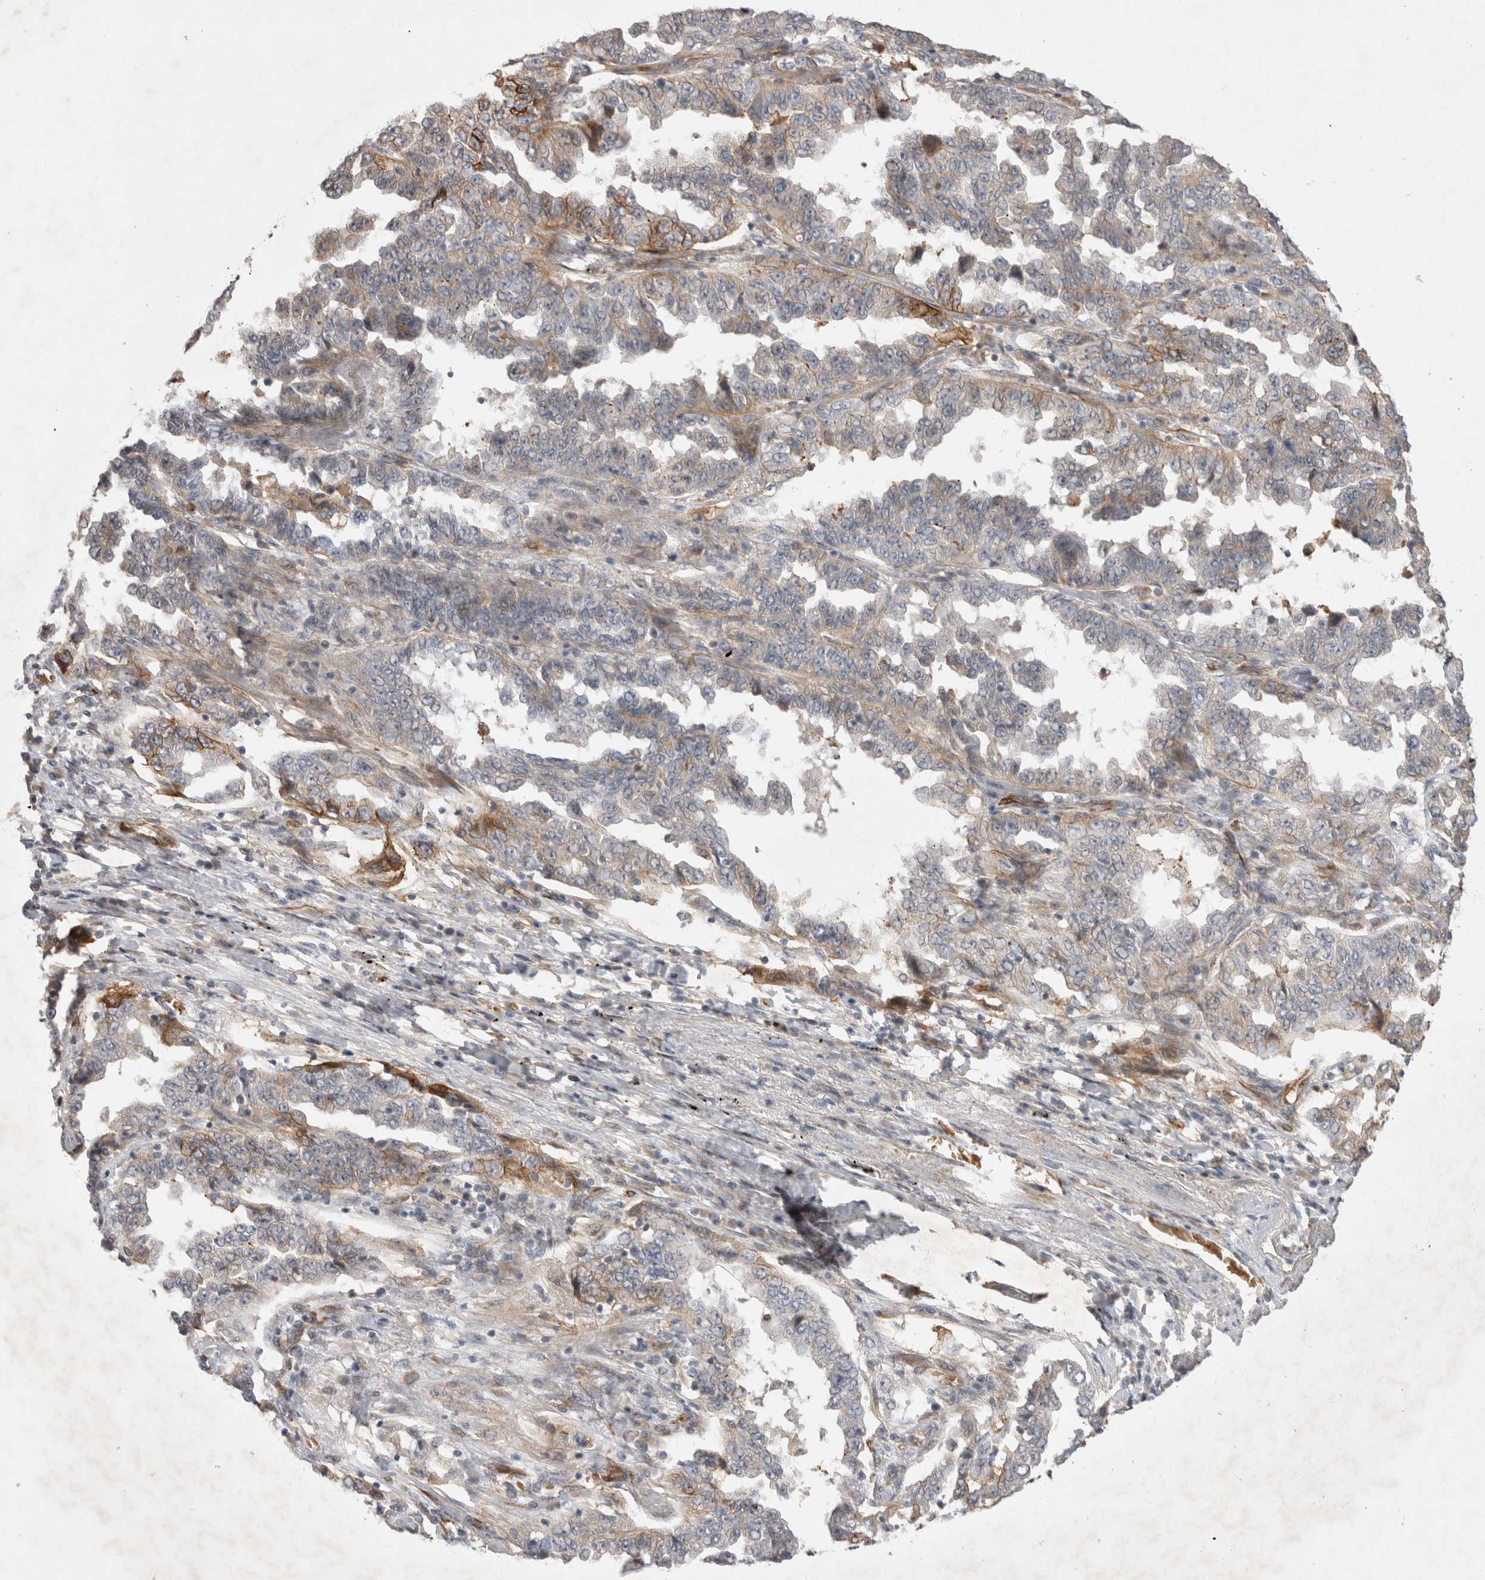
{"staining": {"intensity": "moderate", "quantity": "<25%", "location": "cytoplasmic/membranous"}, "tissue": "lung cancer", "cell_type": "Tumor cells", "image_type": "cancer", "snomed": [{"axis": "morphology", "description": "Adenocarcinoma, NOS"}, {"axis": "topography", "description": "Lung"}], "caption": "Moderate cytoplasmic/membranous staining is identified in approximately <25% of tumor cells in lung cancer (adenocarcinoma).", "gene": "NMU", "patient": {"sex": "female", "age": 51}}